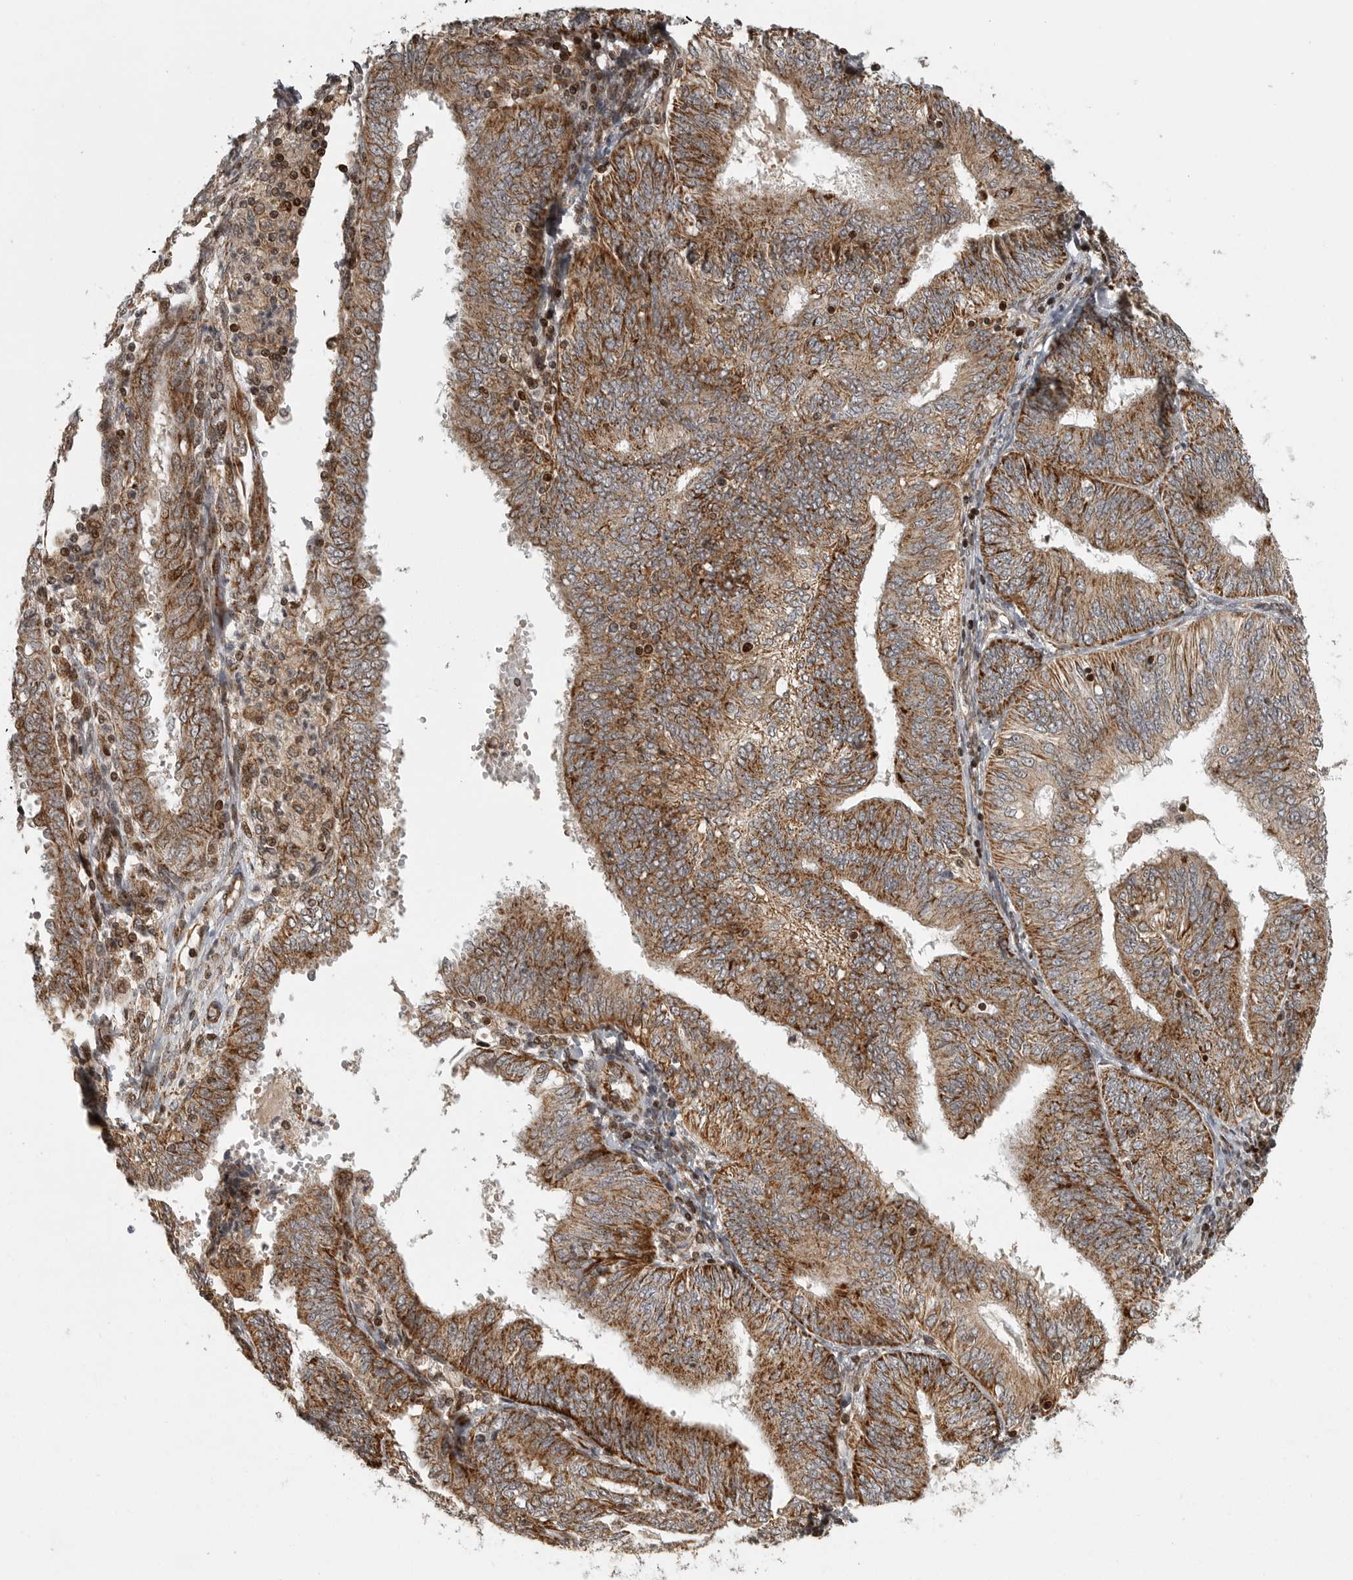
{"staining": {"intensity": "strong", "quantity": ">75%", "location": "cytoplasmic/membranous"}, "tissue": "endometrial cancer", "cell_type": "Tumor cells", "image_type": "cancer", "snomed": [{"axis": "morphology", "description": "Adenocarcinoma, NOS"}, {"axis": "topography", "description": "Endometrium"}], "caption": "Endometrial adenocarcinoma tissue displays strong cytoplasmic/membranous expression in approximately >75% of tumor cells, visualized by immunohistochemistry. (Stains: DAB in brown, nuclei in blue, Microscopy: brightfield microscopy at high magnification).", "gene": "NARS2", "patient": {"sex": "female", "age": 58}}